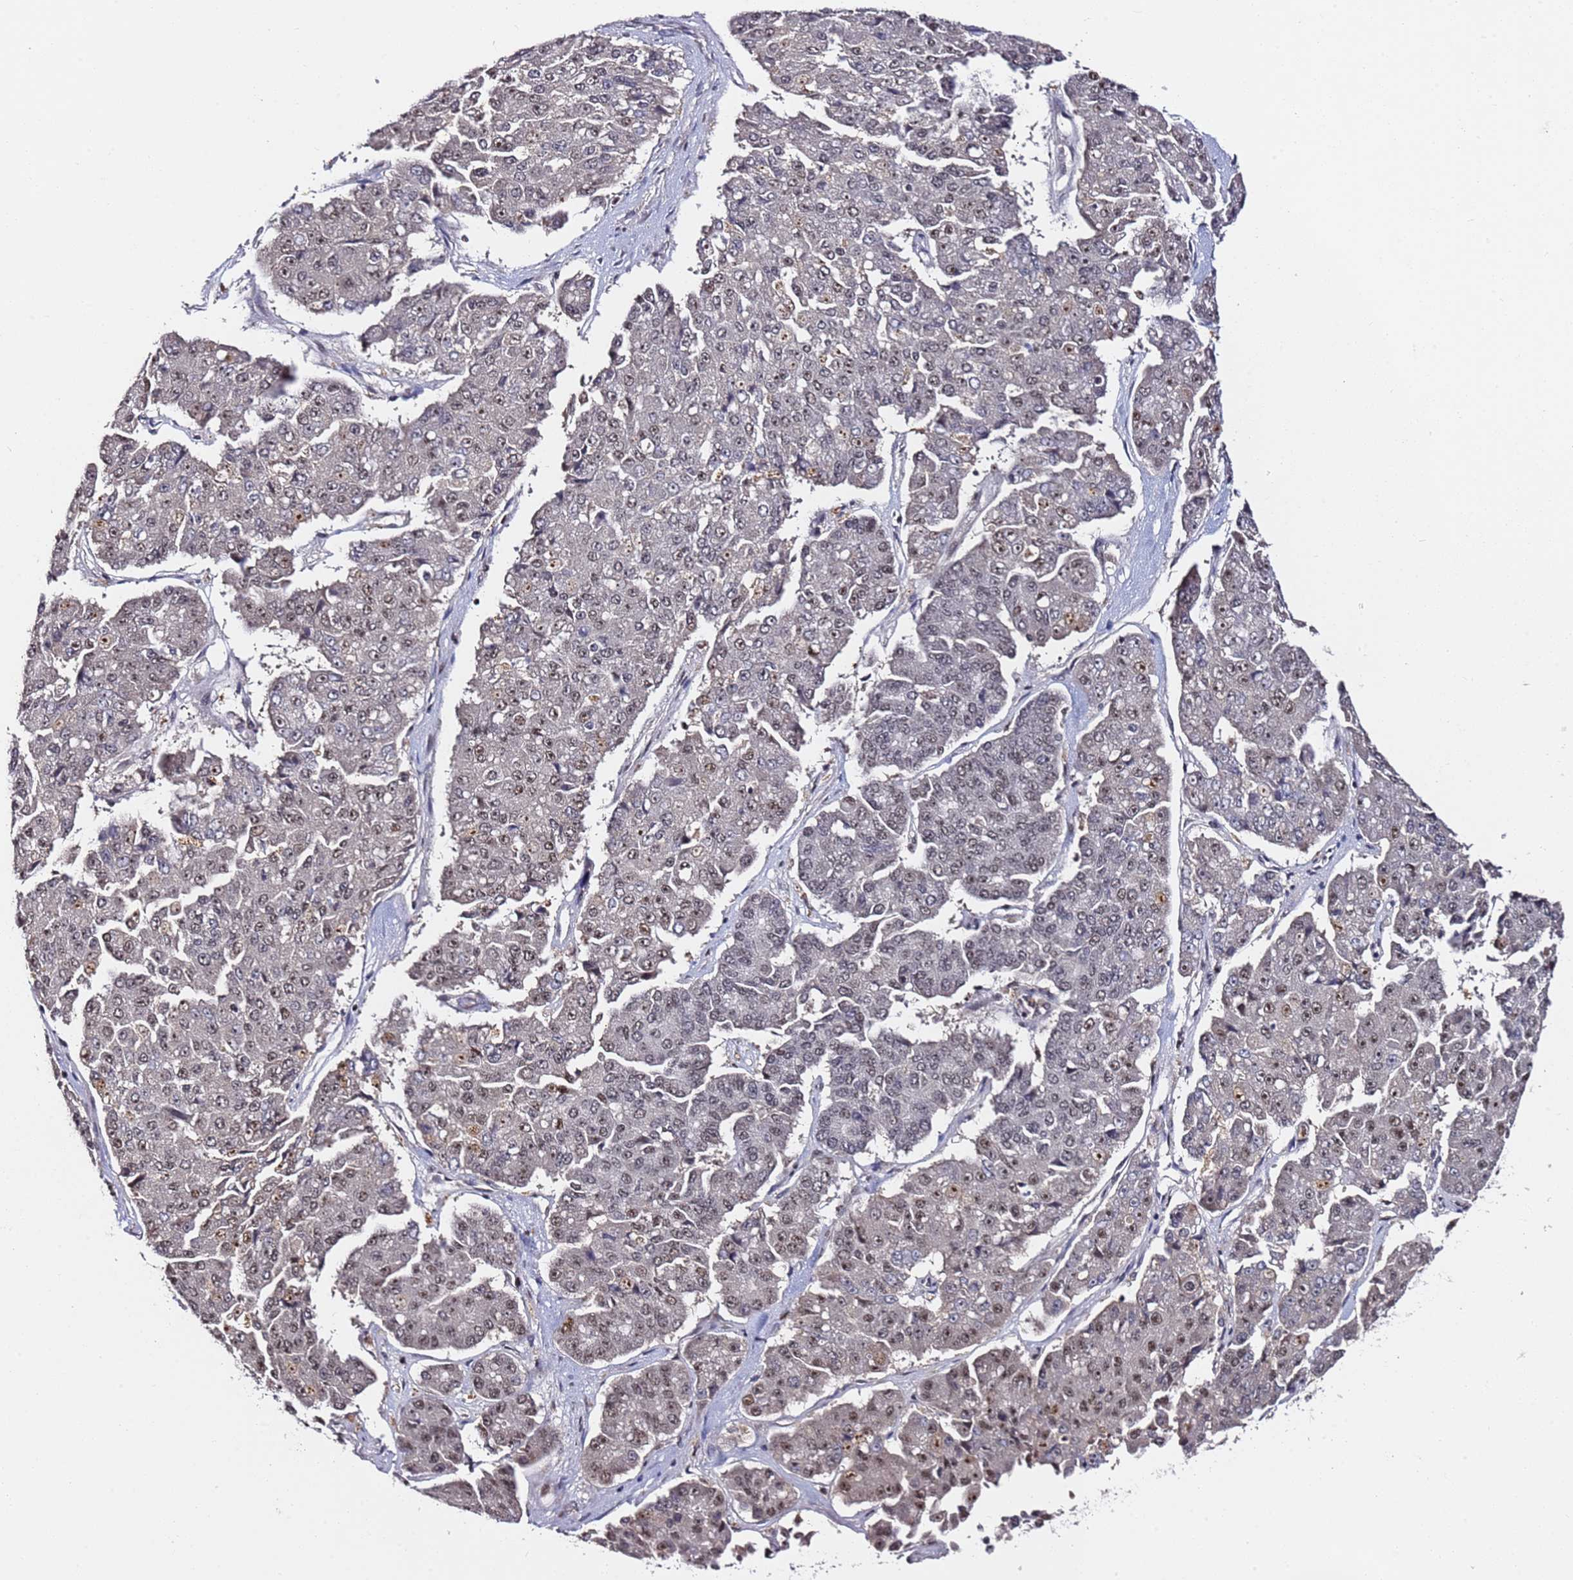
{"staining": {"intensity": "weak", "quantity": "25%-75%", "location": "nuclear"}, "tissue": "pancreatic cancer", "cell_type": "Tumor cells", "image_type": "cancer", "snomed": [{"axis": "morphology", "description": "Adenocarcinoma, NOS"}, {"axis": "topography", "description": "Pancreas"}], "caption": "Immunohistochemical staining of pancreatic cancer (adenocarcinoma) shows low levels of weak nuclear staining in approximately 25%-75% of tumor cells. Immunohistochemistry (ihc) stains the protein in brown and the nuclei are stained blue.", "gene": "FCF1", "patient": {"sex": "male", "age": 50}}